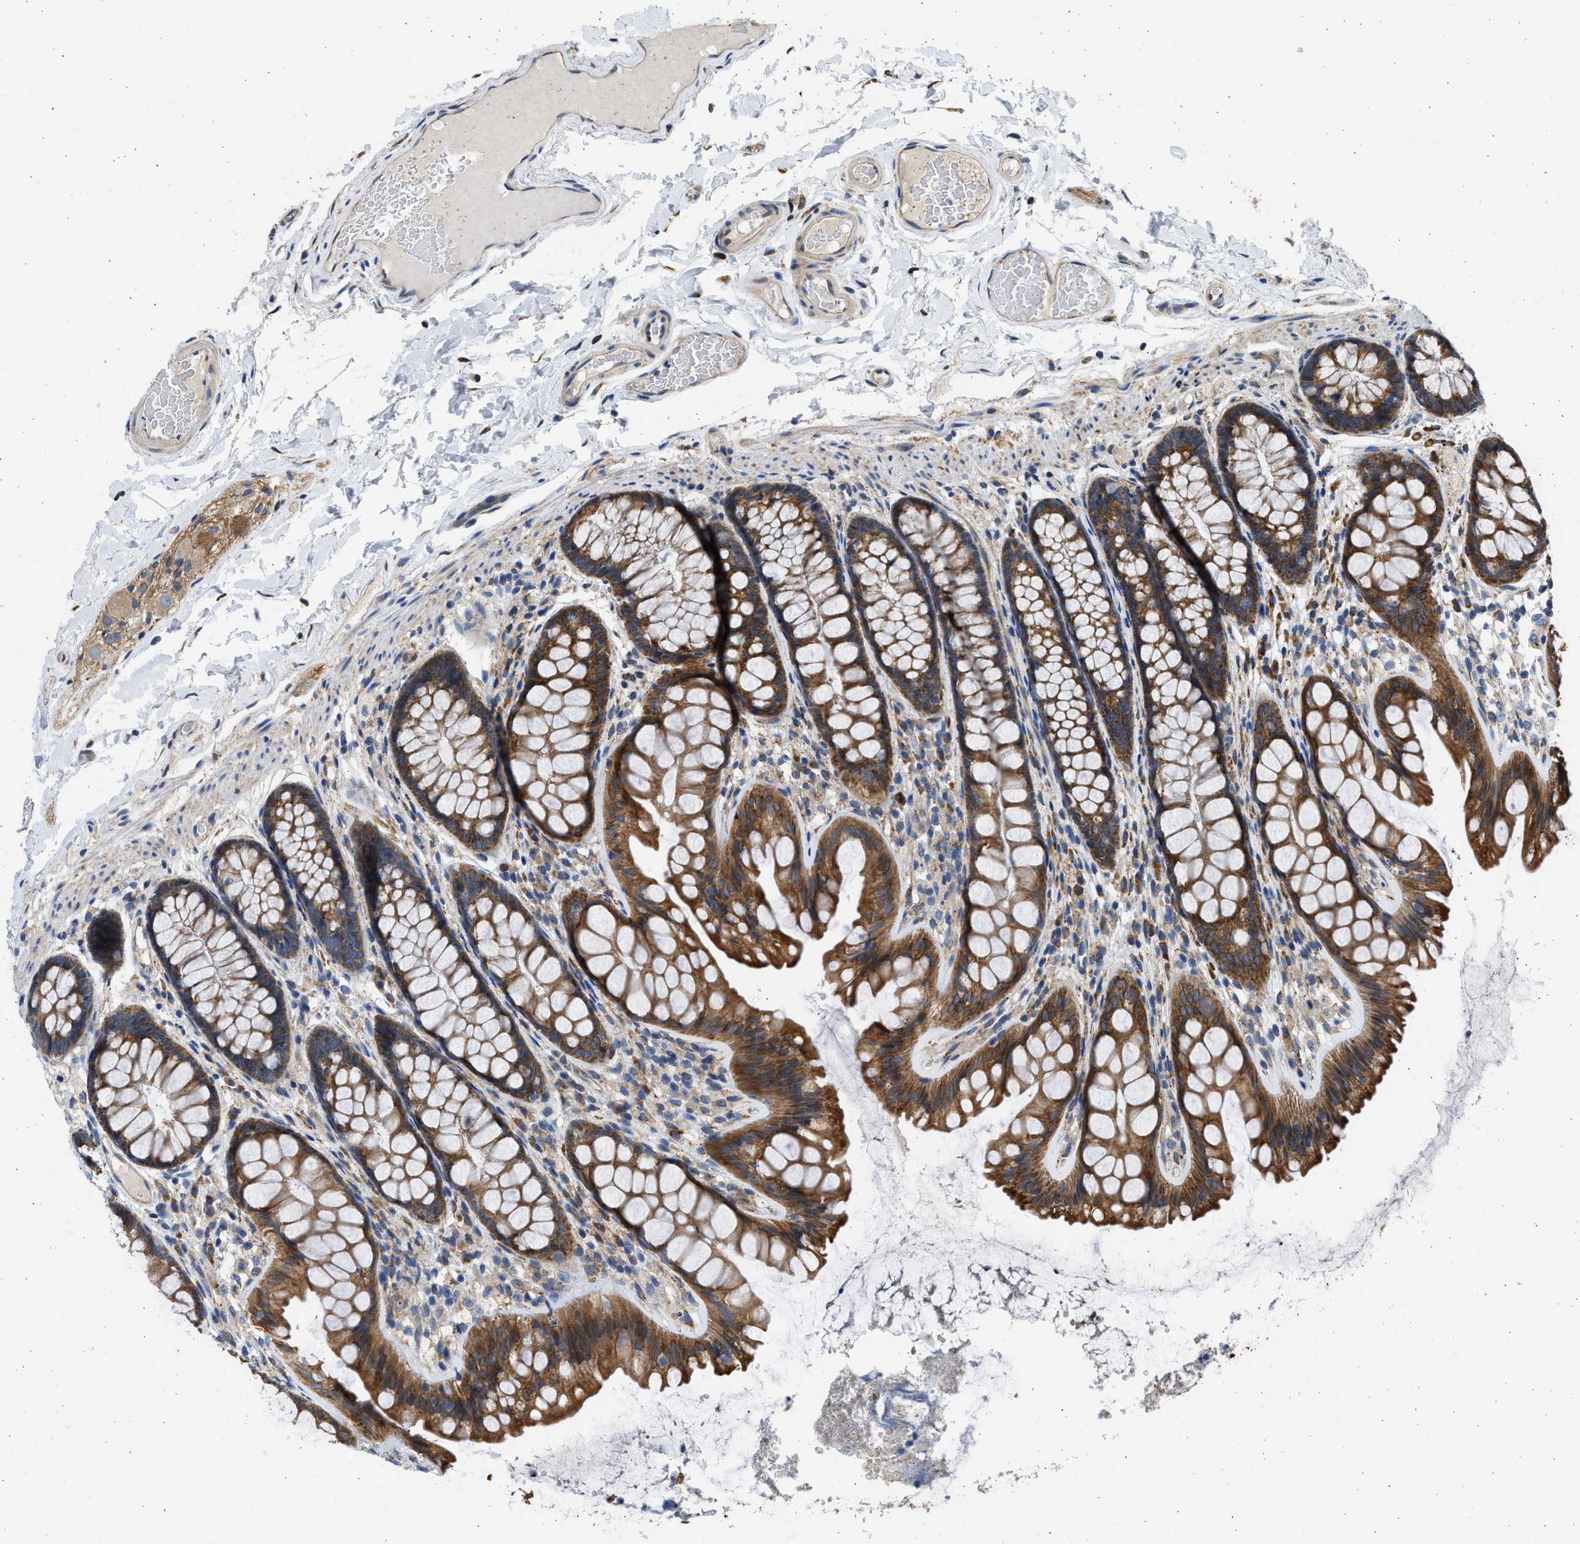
{"staining": {"intensity": "weak", "quantity": ">75%", "location": "cytoplasmic/membranous"}, "tissue": "colon", "cell_type": "Endothelial cells", "image_type": "normal", "snomed": [{"axis": "morphology", "description": "Normal tissue, NOS"}, {"axis": "topography", "description": "Colon"}], "caption": "Protein analysis of benign colon exhibits weak cytoplasmic/membranous positivity in approximately >75% of endothelial cells.", "gene": "PLD2", "patient": {"sex": "female", "age": 56}}